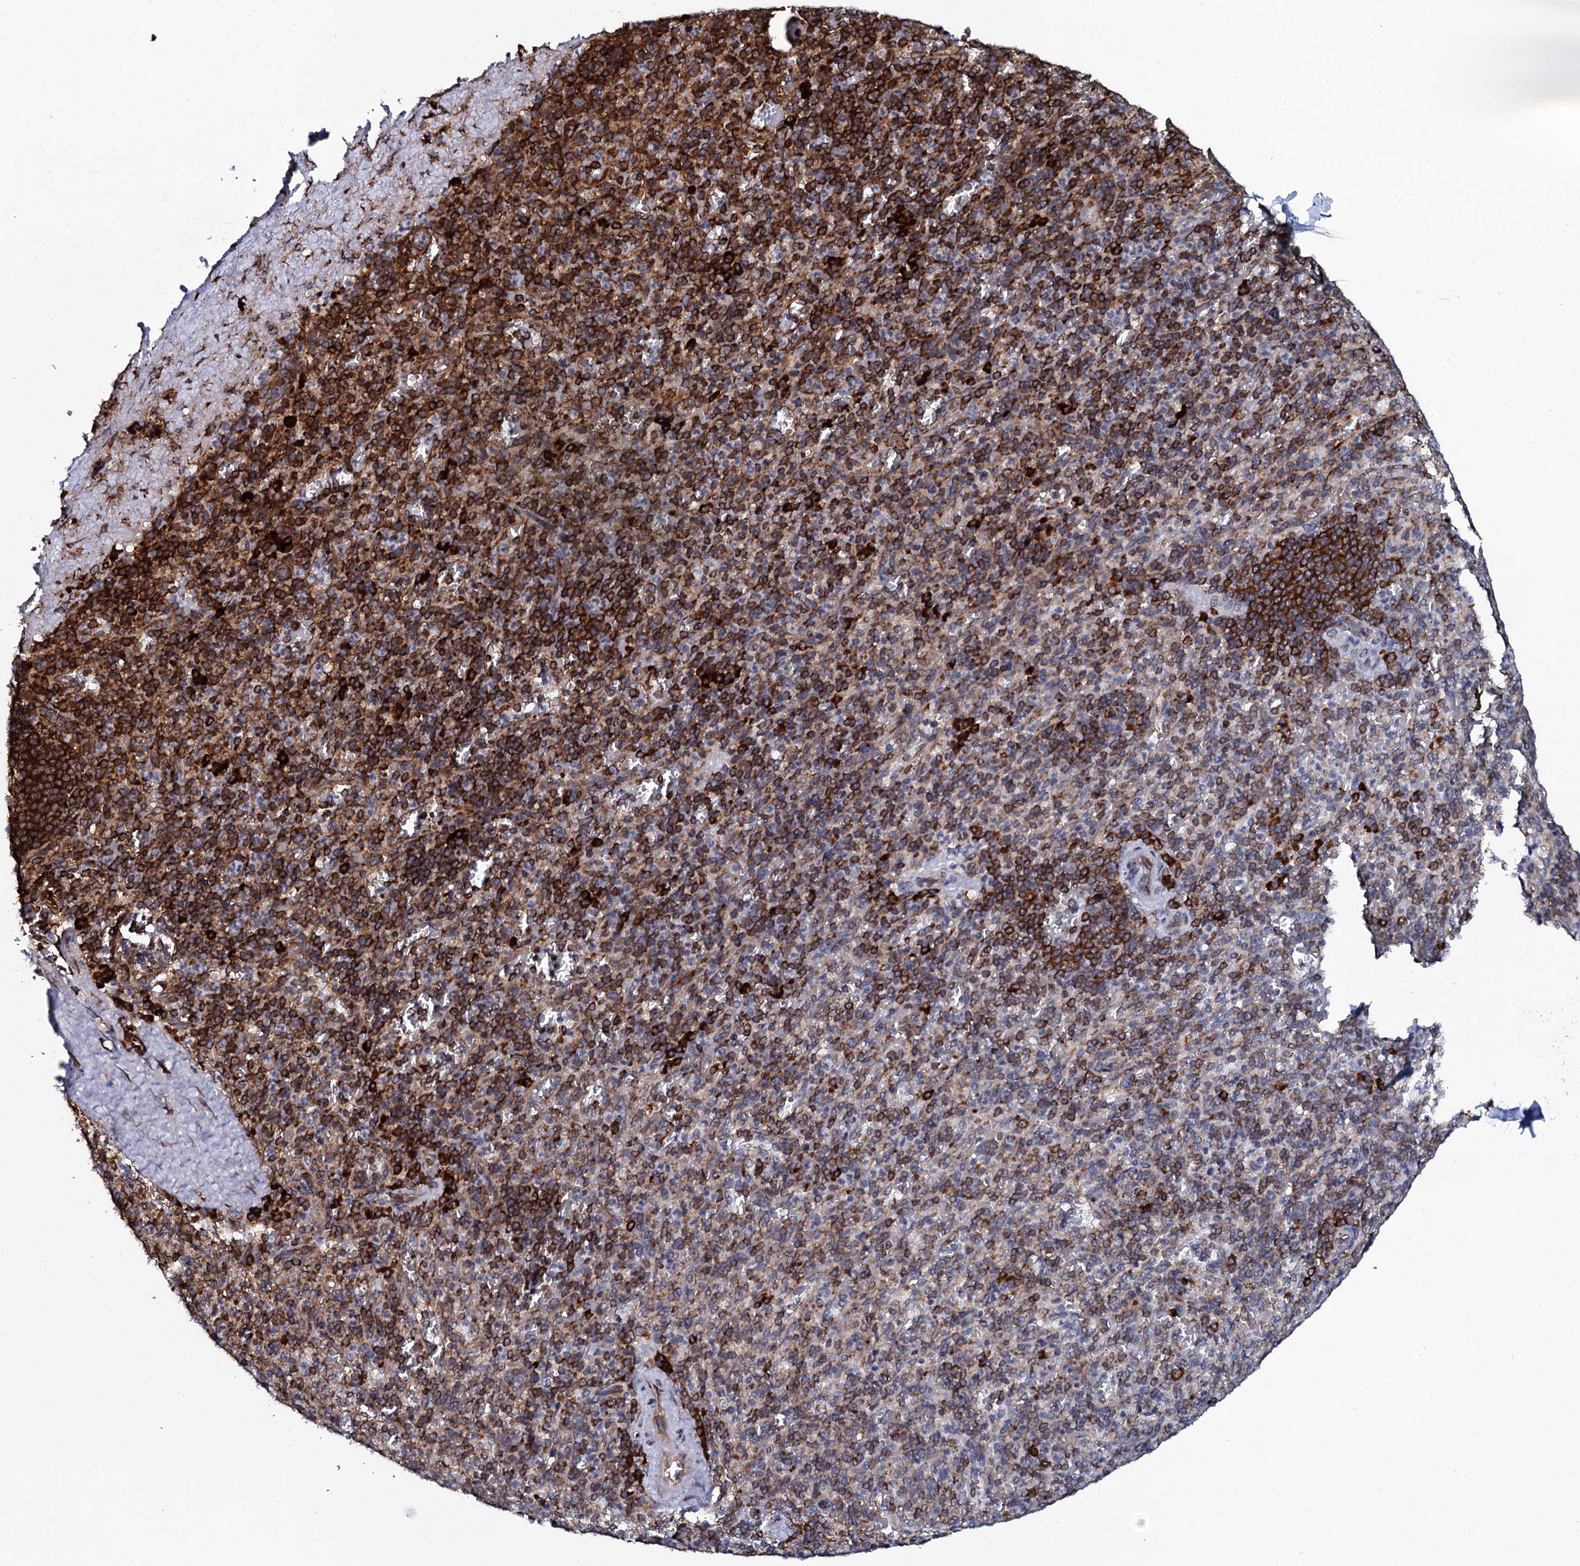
{"staining": {"intensity": "strong", "quantity": "25%-75%", "location": "cytoplasmic/membranous"}, "tissue": "spleen", "cell_type": "Cells in red pulp", "image_type": "normal", "snomed": [{"axis": "morphology", "description": "Normal tissue, NOS"}, {"axis": "topography", "description": "Spleen"}], "caption": "A brown stain shows strong cytoplasmic/membranous positivity of a protein in cells in red pulp of unremarkable human spleen. (brown staining indicates protein expression, while blue staining denotes nuclei).", "gene": "SPTY2D1", "patient": {"sex": "male", "age": 82}}